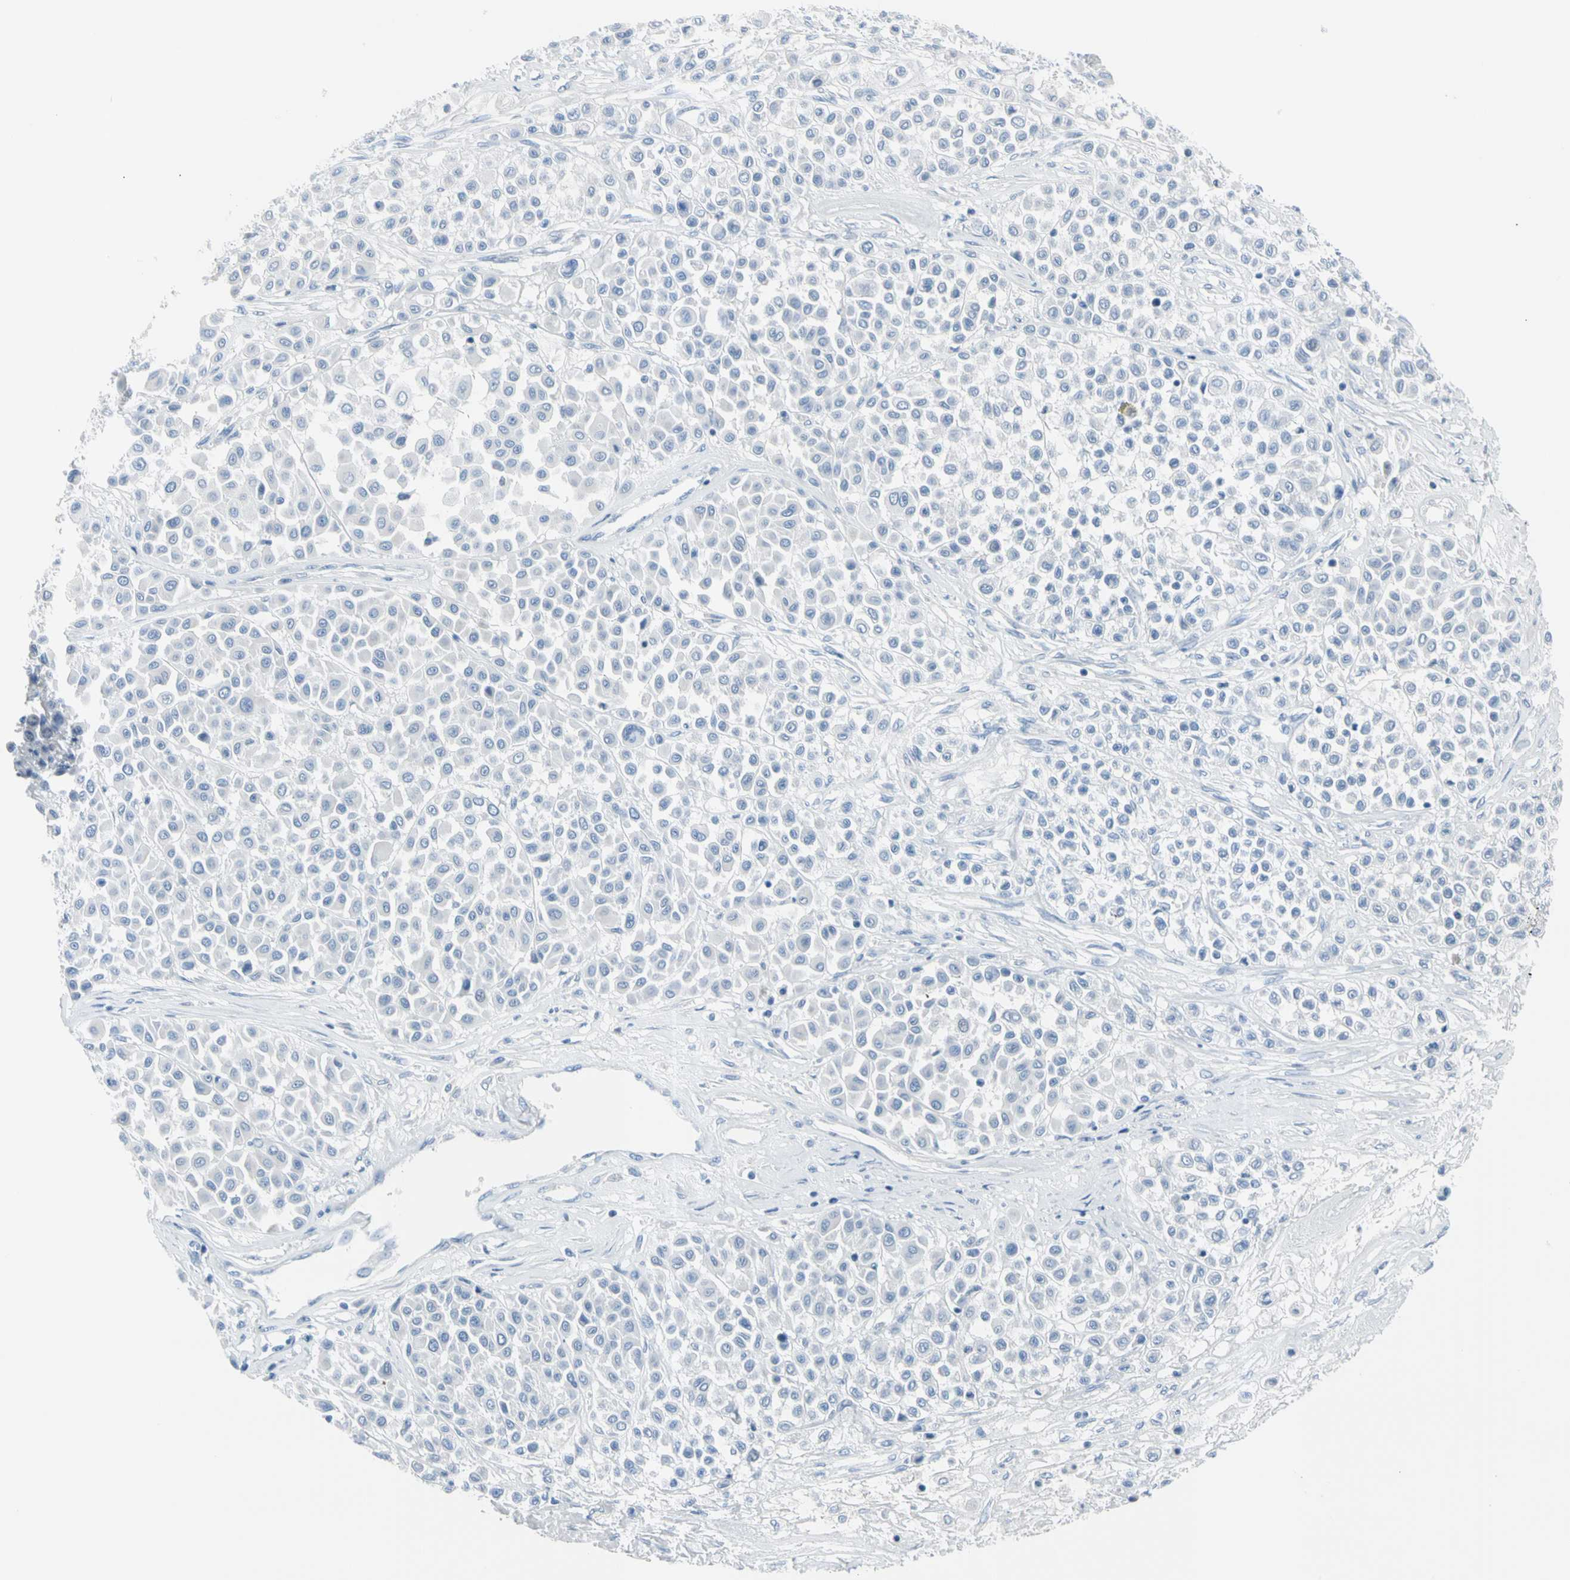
{"staining": {"intensity": "negative", "quantity": "none", "location": "none"}, "tissue": "melanoma", "cell_type": "Tumor cells", "image_type": "cancer", "snomed": [{"axis": "morphology", "description": "Malignant melanoma, Metastatic site"}, {"axis": "topography", "description": "Soft tissue"}], "caption": "The image reveals no significant positivity in tumor cells of malignant melanoma (metastatic site). (DAB (3,3'-diaminobenzidine) immunohistochemistry (IHC) with hematoxylin counter stain).", "gene": "TPO", "patient": {"sex": "male", "age": 41}}